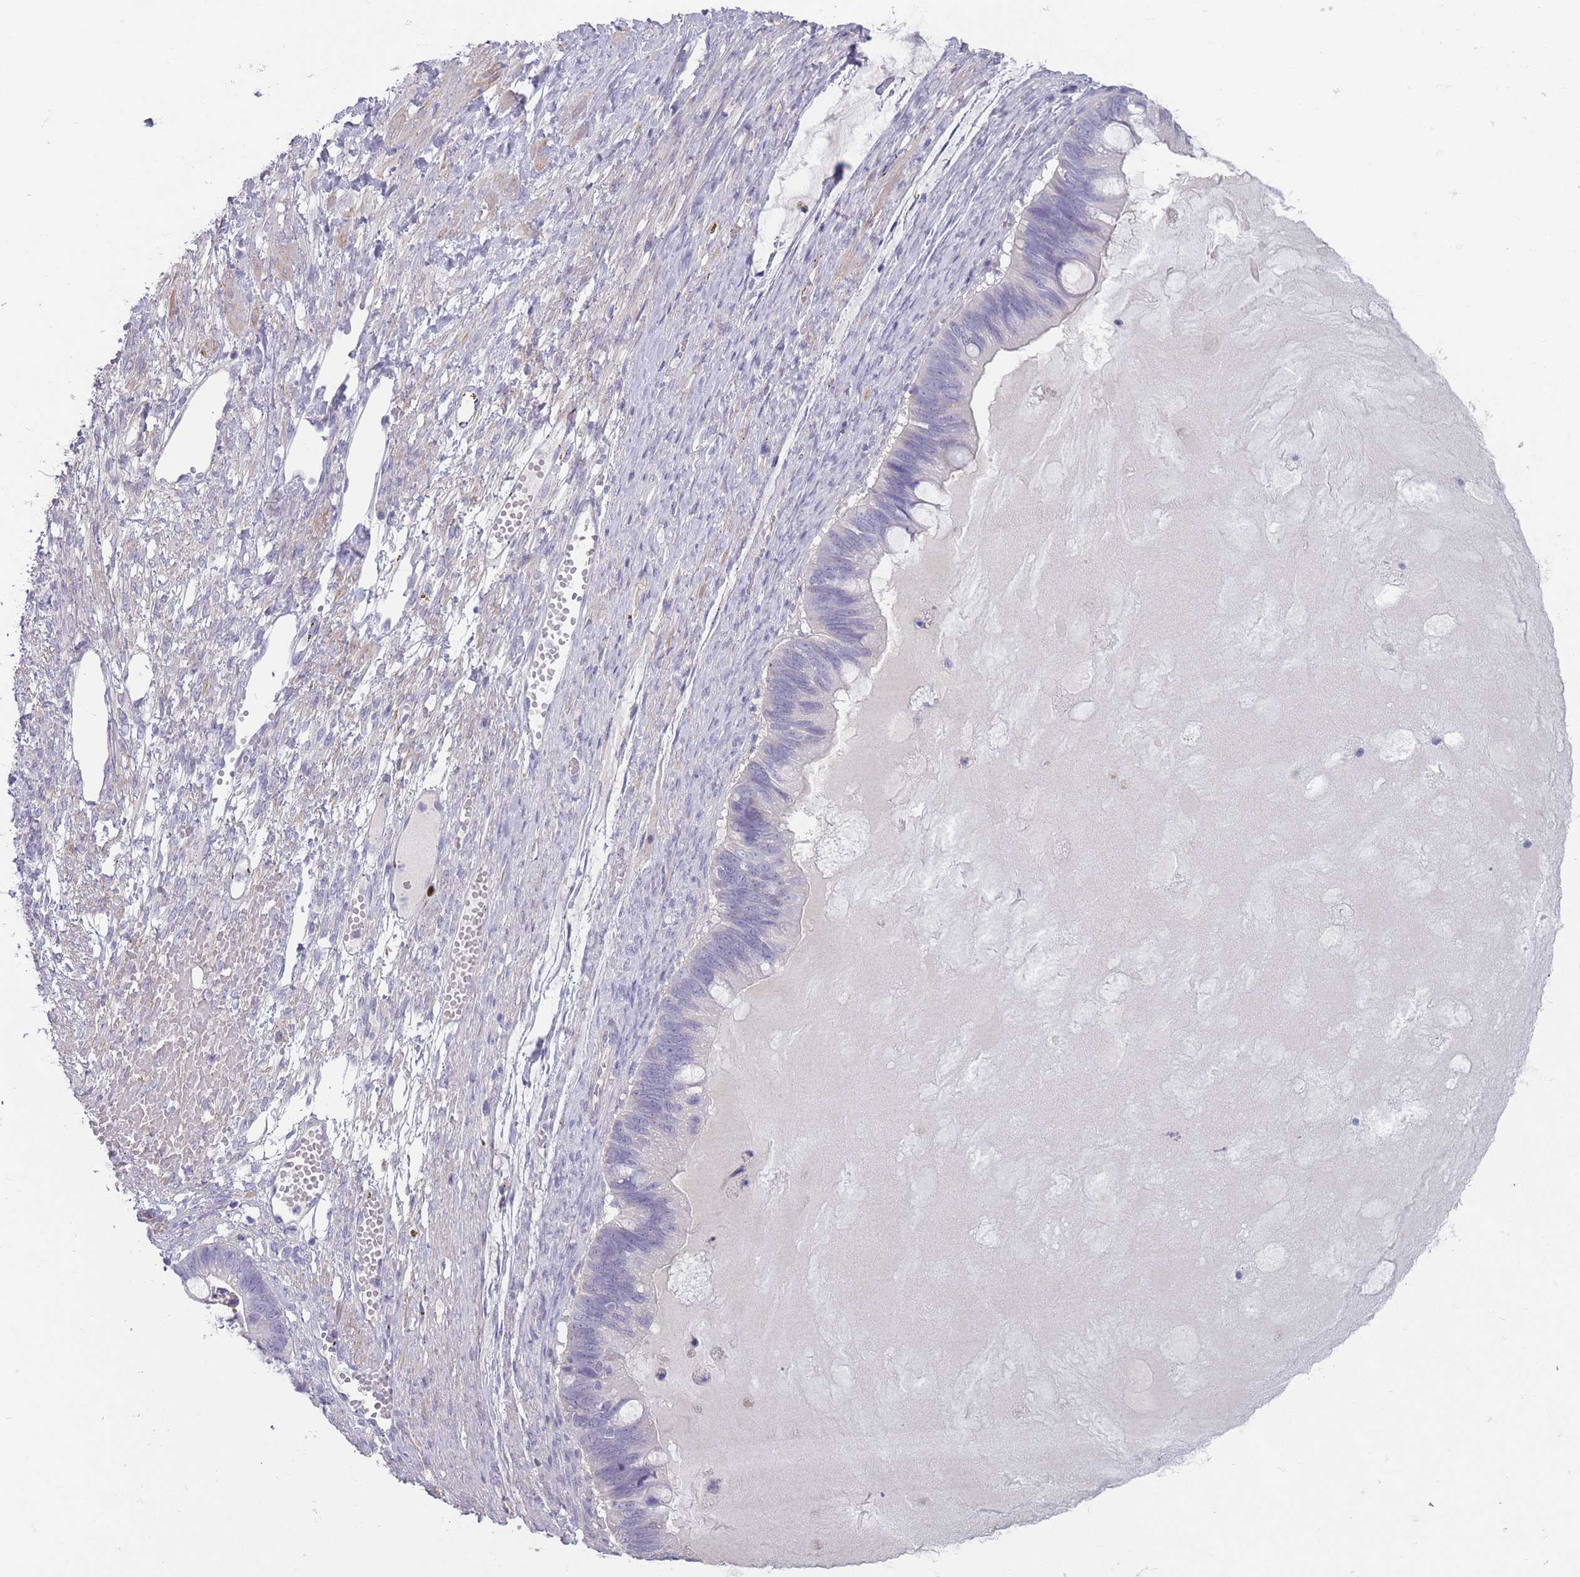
{"staining": {"intensity": "negative", "quantity": "none", "location": "none"}, "tissue": "ovarian cancer", "cell_type": "Tumor cells", "image_type": "cancer", "snomed": [{"axis": "morphology", "description": "Cystadenocarcinoma, mucinous, NOS"}, {"axis": "topography", "description": "Ovary"}], "caption": "Tumor cells are negative for brown protein staining in ovarian cancer. (Stains: DAB (3,3'-diaminobenzidine) immunohistochemistry (IHC) with hematoxylin counter stain, Microscopy: brightfield microscopy at high magnification).", "gene": "RHBG", "patient": {"sex": "female", "age": 61}}